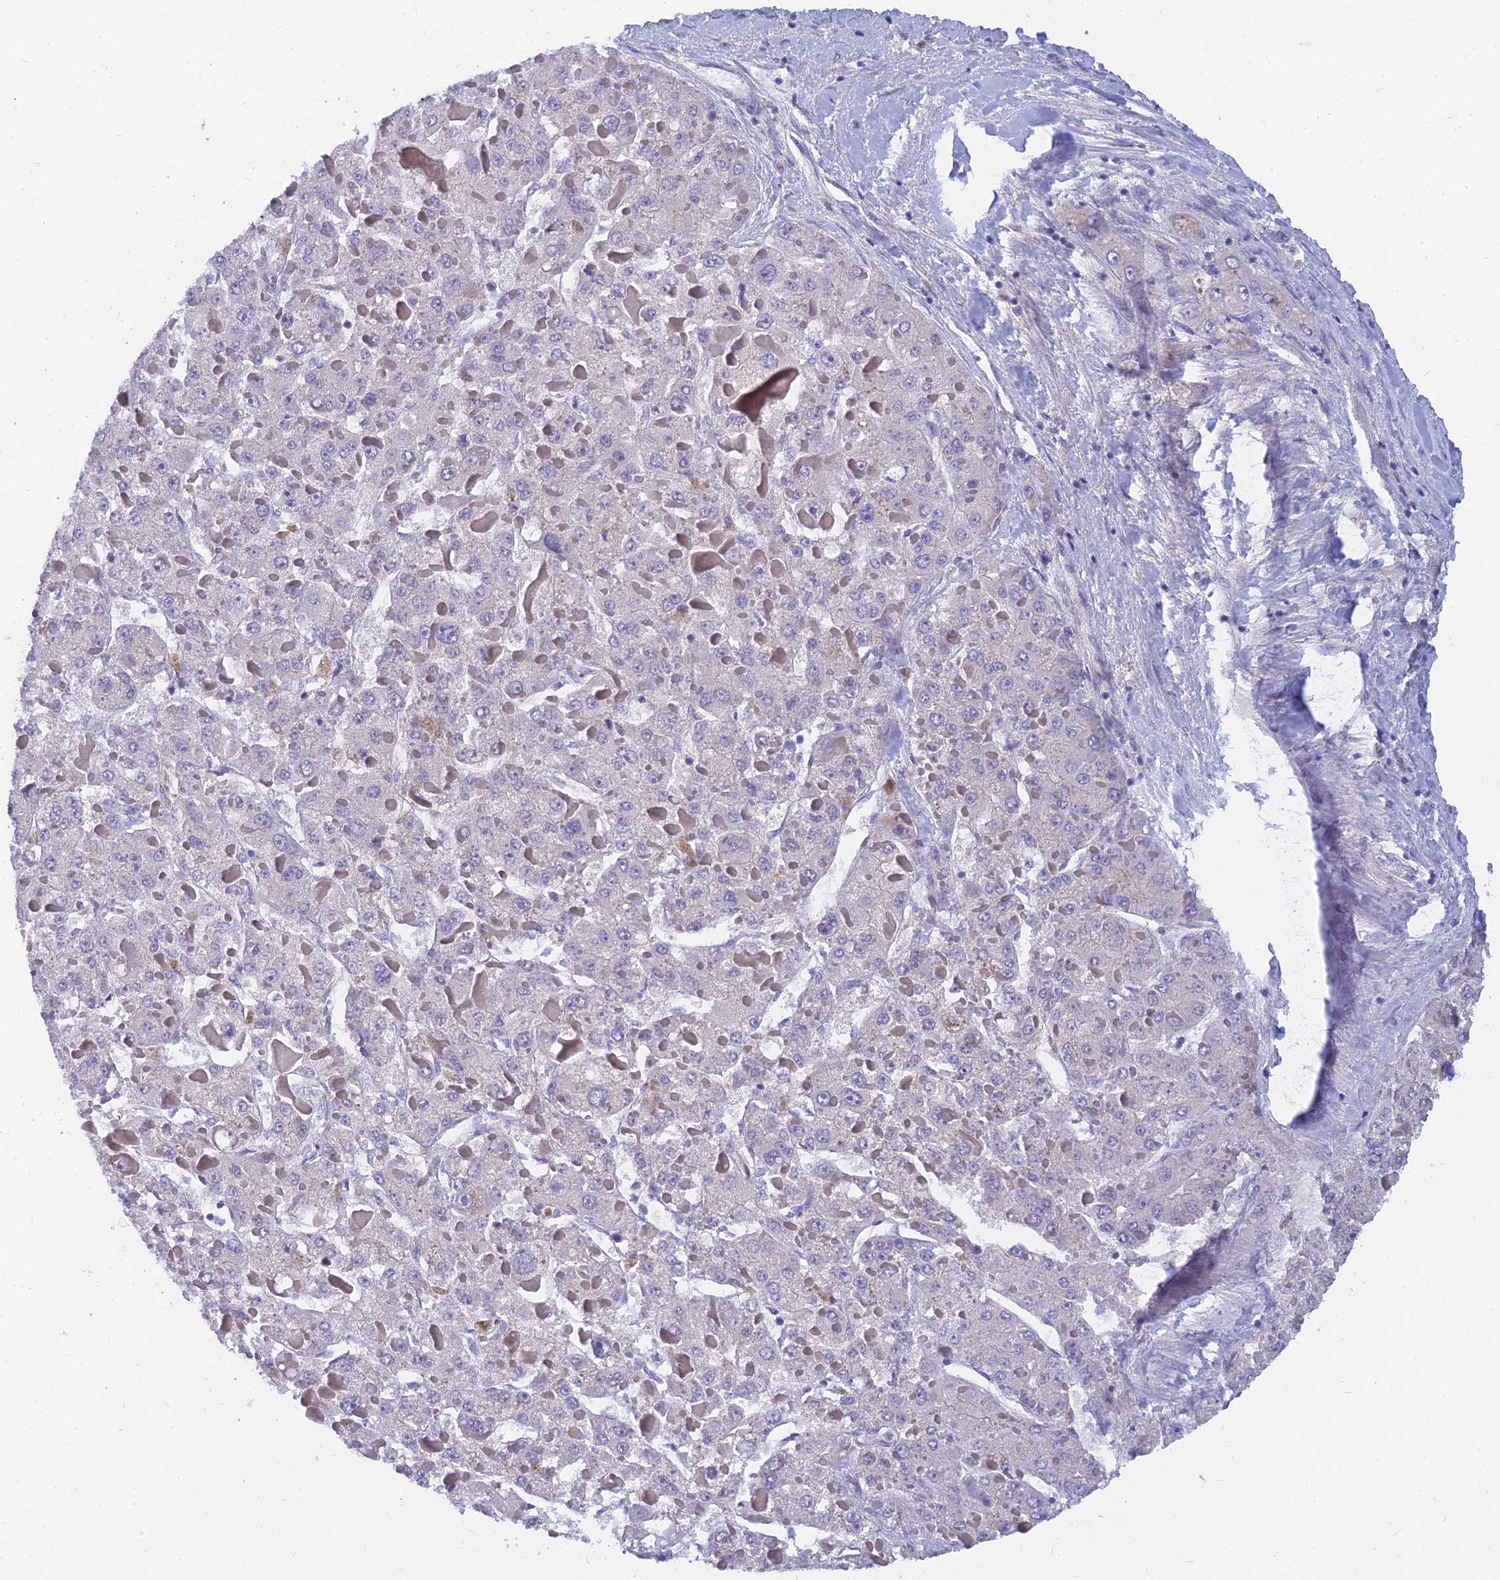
{"staining": {"intensity": "negative", "quantity": "none", "location": "none"}, "tissue": "liver cancer", "cell_type": "Tumor cells", "image_type": "cancer", "snomed": [{"axis": "morphology", "description": "Carcinoma, Hepatocellular, NOS"}, {"axis": "topography", "description": "Liver"}], "caption": "This is an immunohistochemistry photomicrograph of human liver cancer. There is no positivity in tumor cells.", "gene": "TMEM161B", "patient": {"sex": "female", "age": 73}}